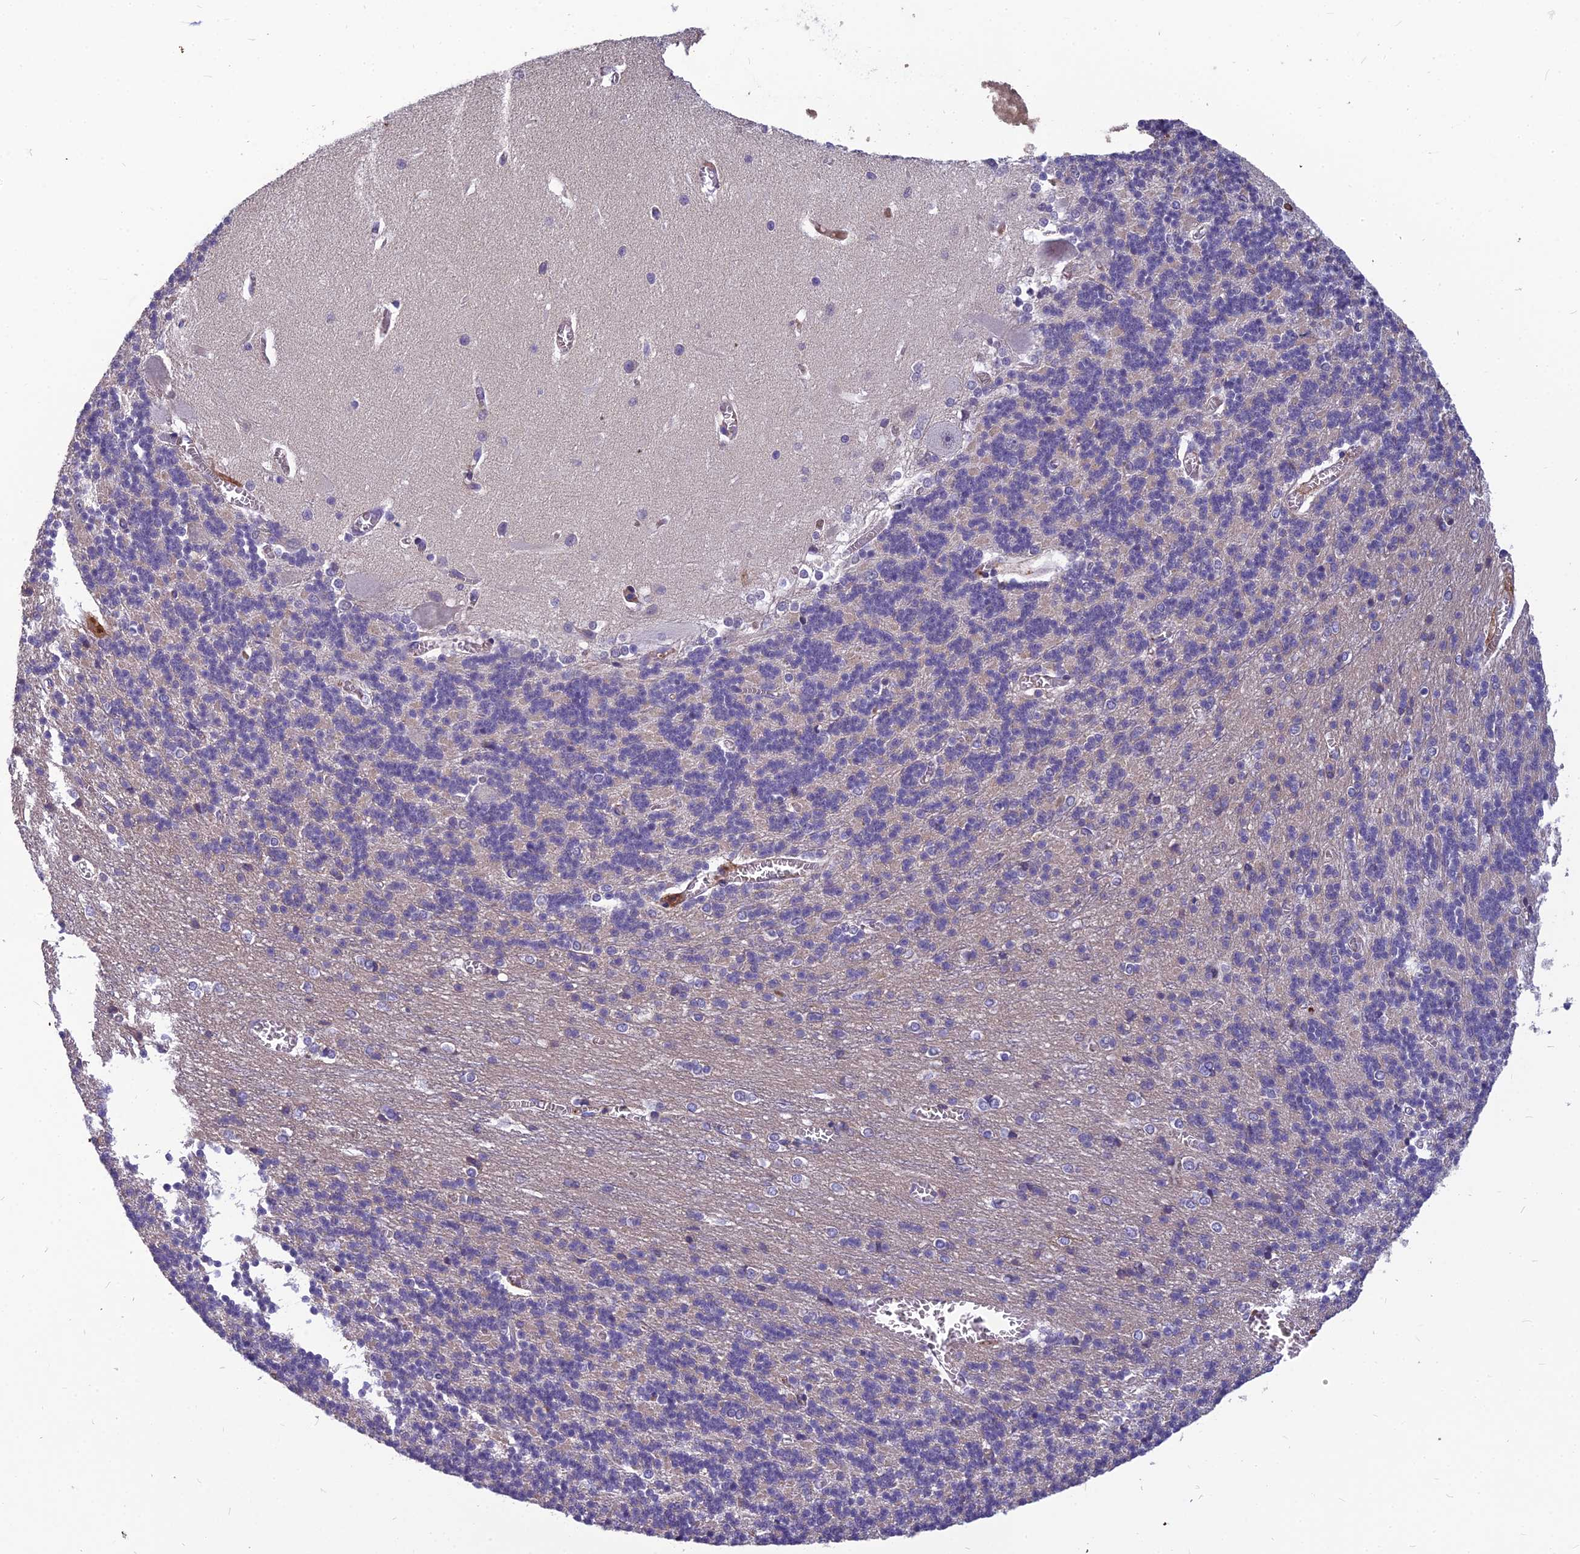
{"staining": {"intensity": "negative", "quantity": "none", "location": "none"}, "tissue": "cerebellum", "cell_type": "Cells in granular layer", "image_type": "normal", "snomed": [{"axis": "morphology", "description": "Normal tissue, NOS"}, {"axis": "topography", "description": "Cerebellum"}], "caption": "The immunohistochemistry (IHC) image has no significant positivity in cells in granular layer of cerebellum.", "gene": "TSPAN15", "patient": {"sex": "male", "age": 37}}